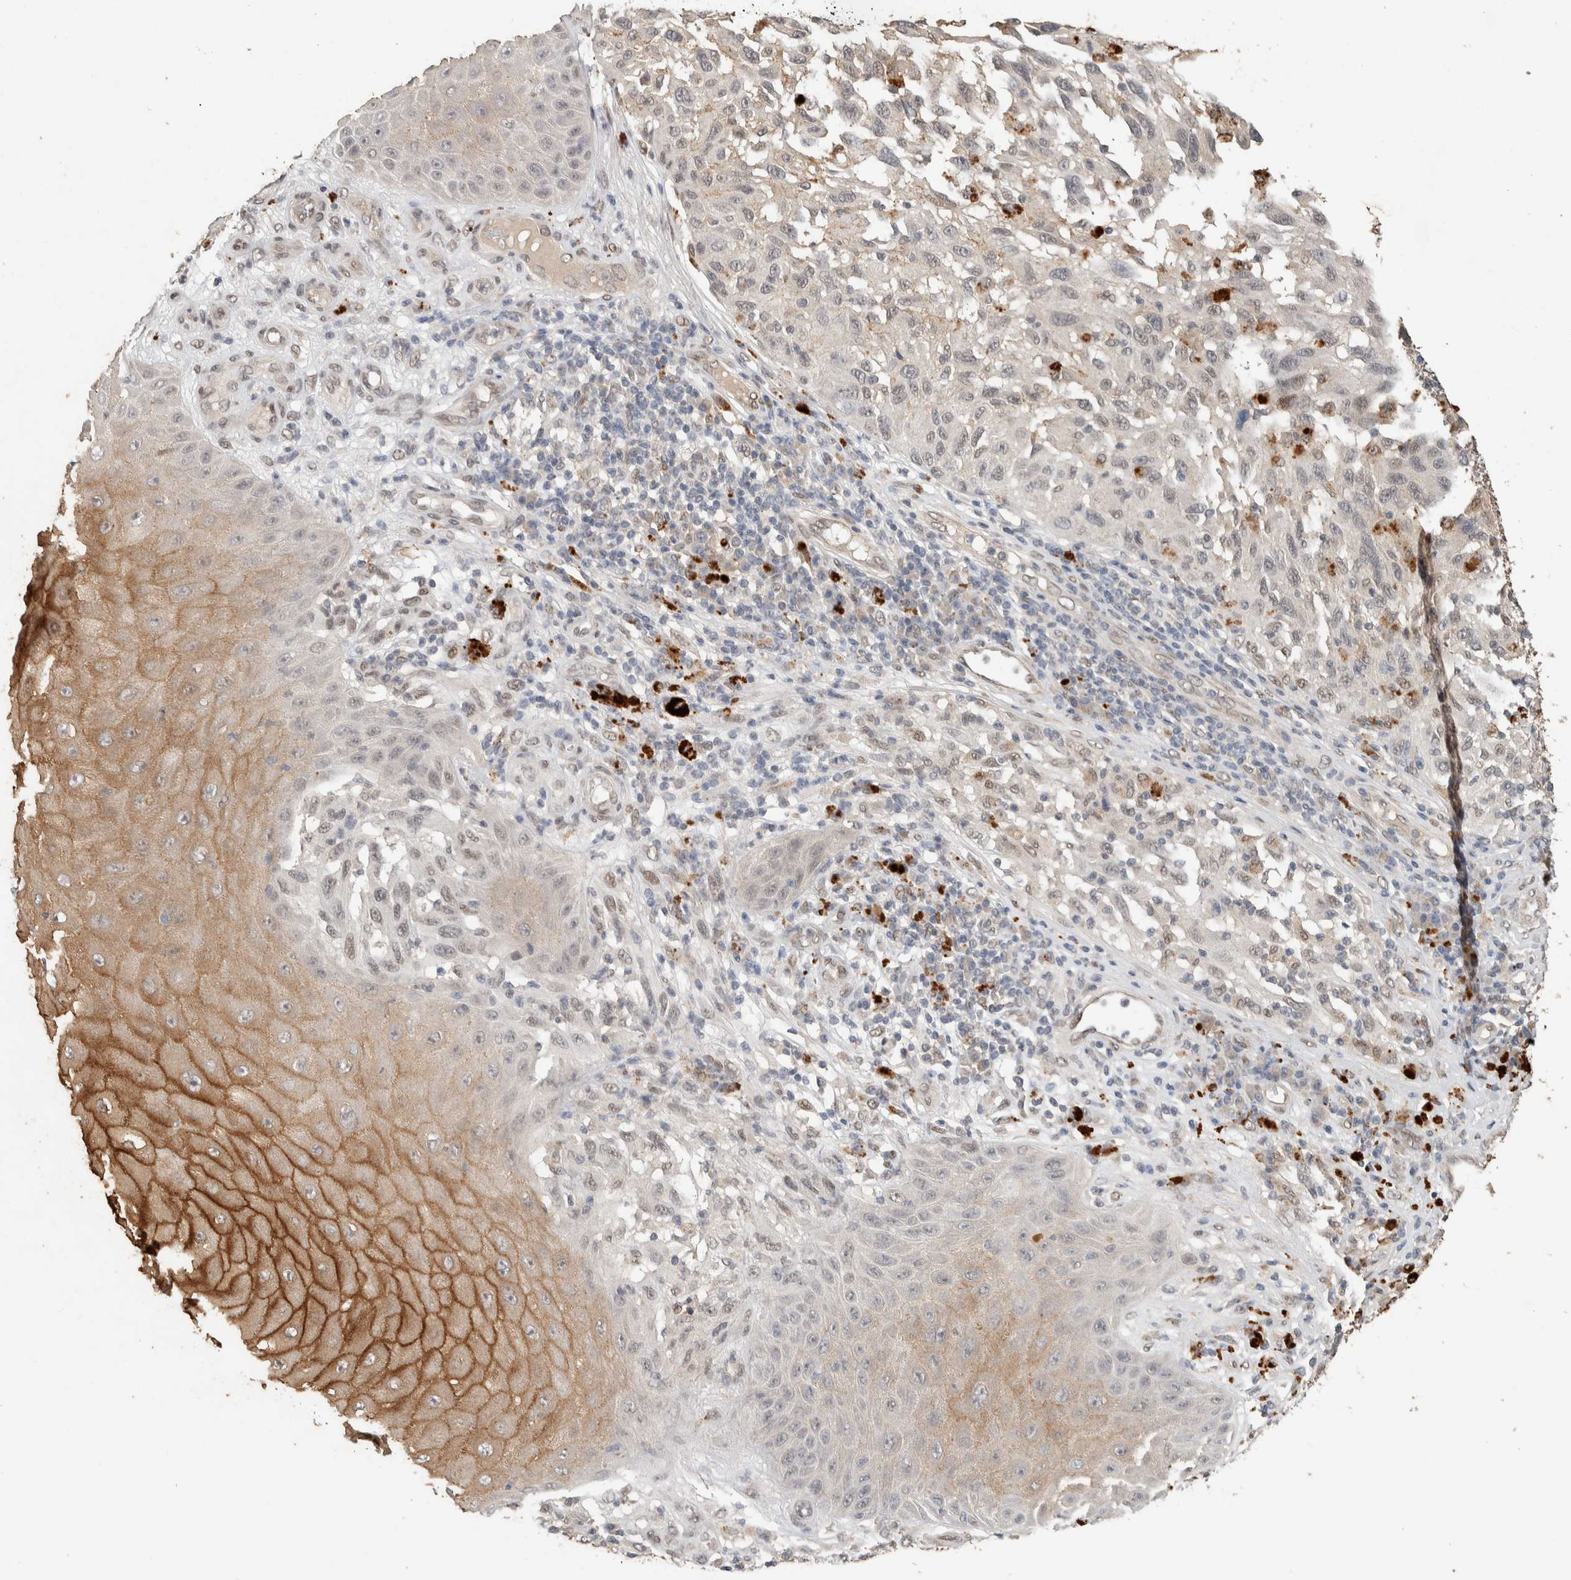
{"staining": {"intensity": "negative", "quantity": "none", "location": "none"}, "tissue": "melanoma", "cell_type": "Tumor cells", "image_type": "cancer", "snomed": [{"axis": "morphology", "description": "Malignant melanoma, NOS"}, {"axis": "topography", "description": "Skin"}], "caption": "There is no significant positivity in tumor cells of malignant melanoma.", "gene": "CYSRT1", "patient": {"sex": "female", "age": 73}}